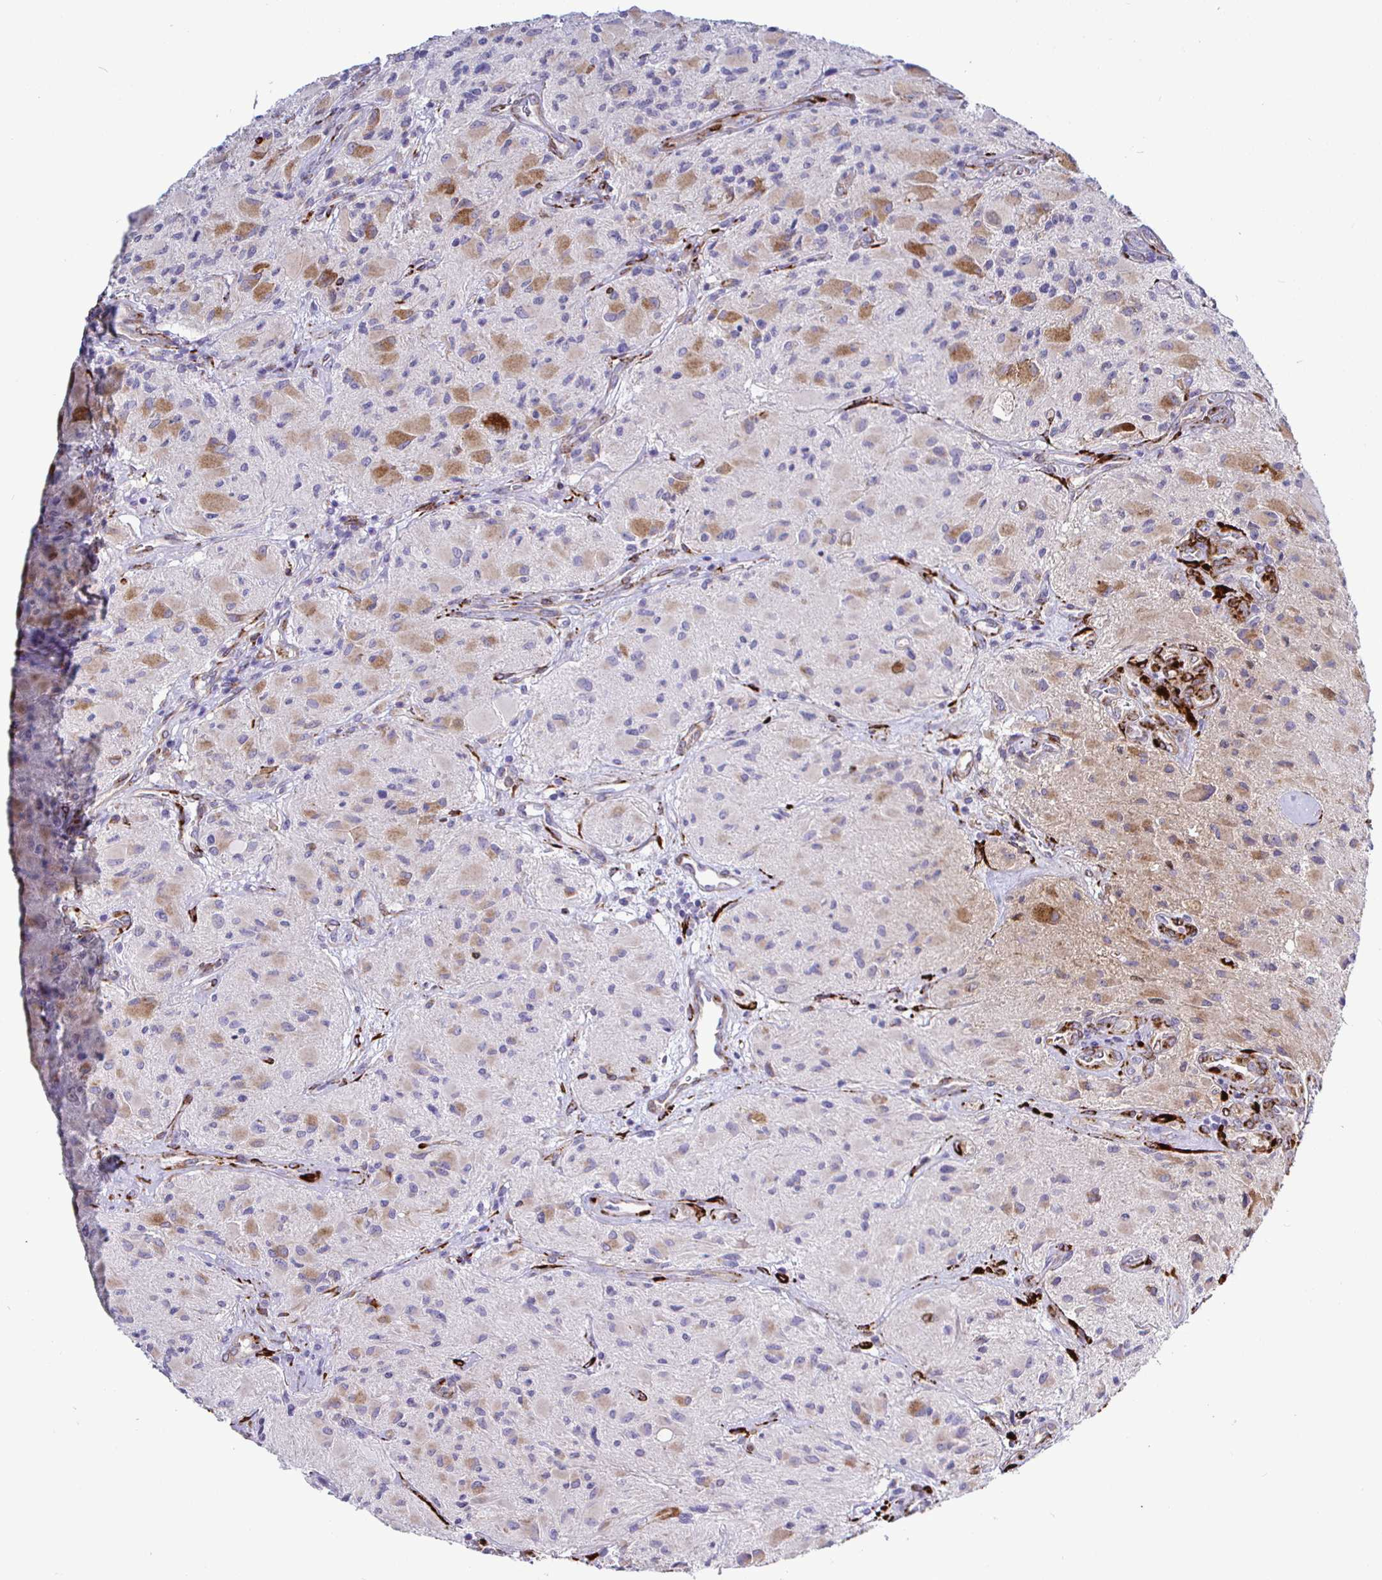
{"staining": {"intensity": "moderate", "quantity": "25%-75%", "location": "cytoplasmic/membranous"}, "tissue": "glioma", "cell_type": "Tumor cells", "image_type": "cancer", "snomed": [{"axis": "morphology", "description": "Glioma, malignant, High grade"}, {"axis": "topography", "description": "Brain"}], "caption": "Immunohistochemistry (DAB) staining of human malignant high-grade glioma reveals moderate cytoplasmic/membranous protein staining in approximately 25%-75% of tumor cells.", "gene": "P4HA2", "patient": {"sex": "female", "age": 65}}